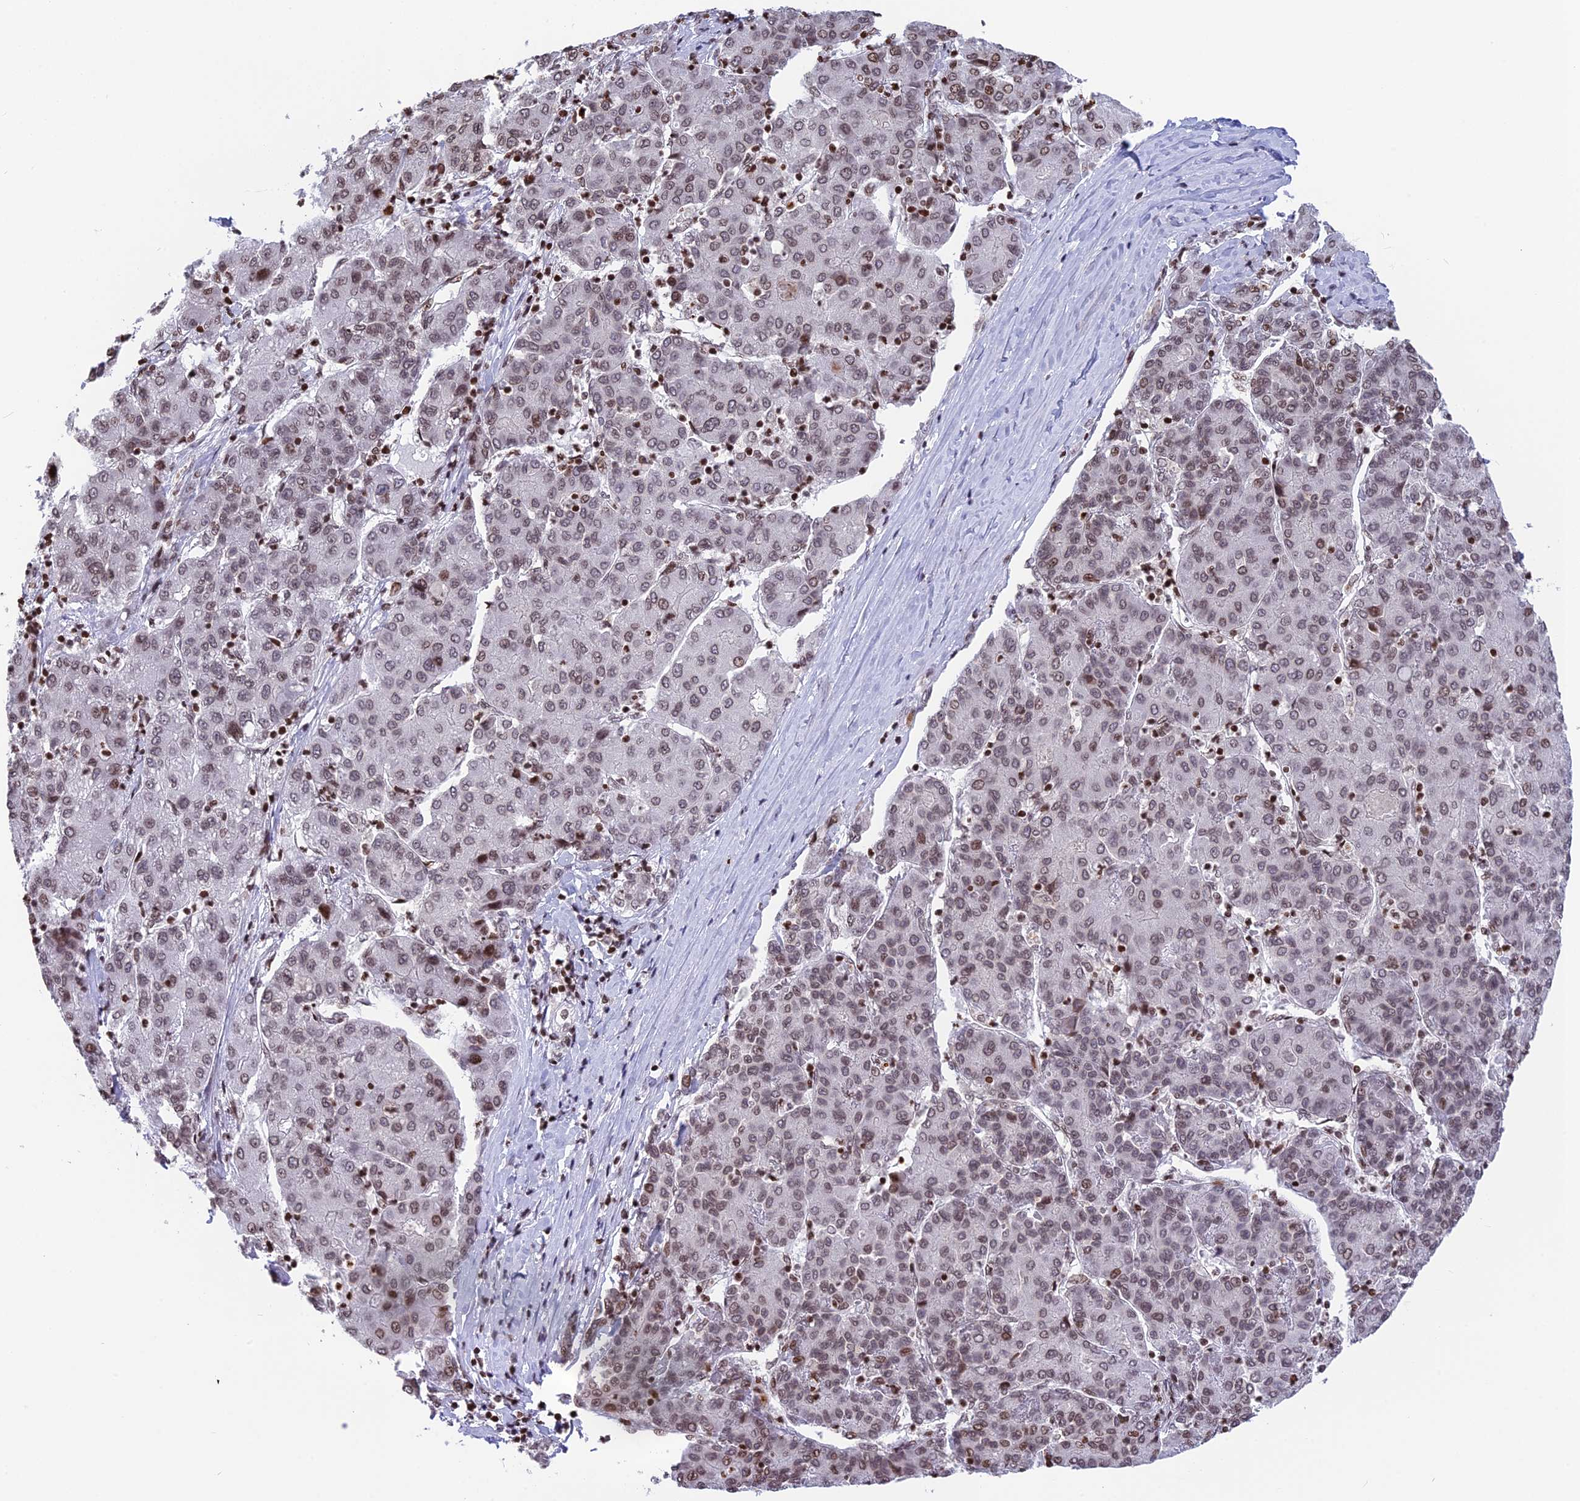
{"staining": {"intensity": "weak", "quantity": ">75%", "location": "nuclear"}, "tissue": "liver cancer", "cell_type": "Tumor cells", "image_type": "cancer", "snomed": [{"axis": "morphology", "description": "Carcinoma, Hepatocellular, NOS"}, {"axis": "topography", "description": "Liver"}], "caption": "IHC of liver cancer shows low levels of weak nuclear expression in about >75% of tumor cells. The staining was performed using DAB (3,3'-diaminobenzidine), with brown indicating positive protein expression. Nuclei are stained blue with hematoxylin.", "gene": "TET2", "patient": {"sex": "male", "age": 65}}